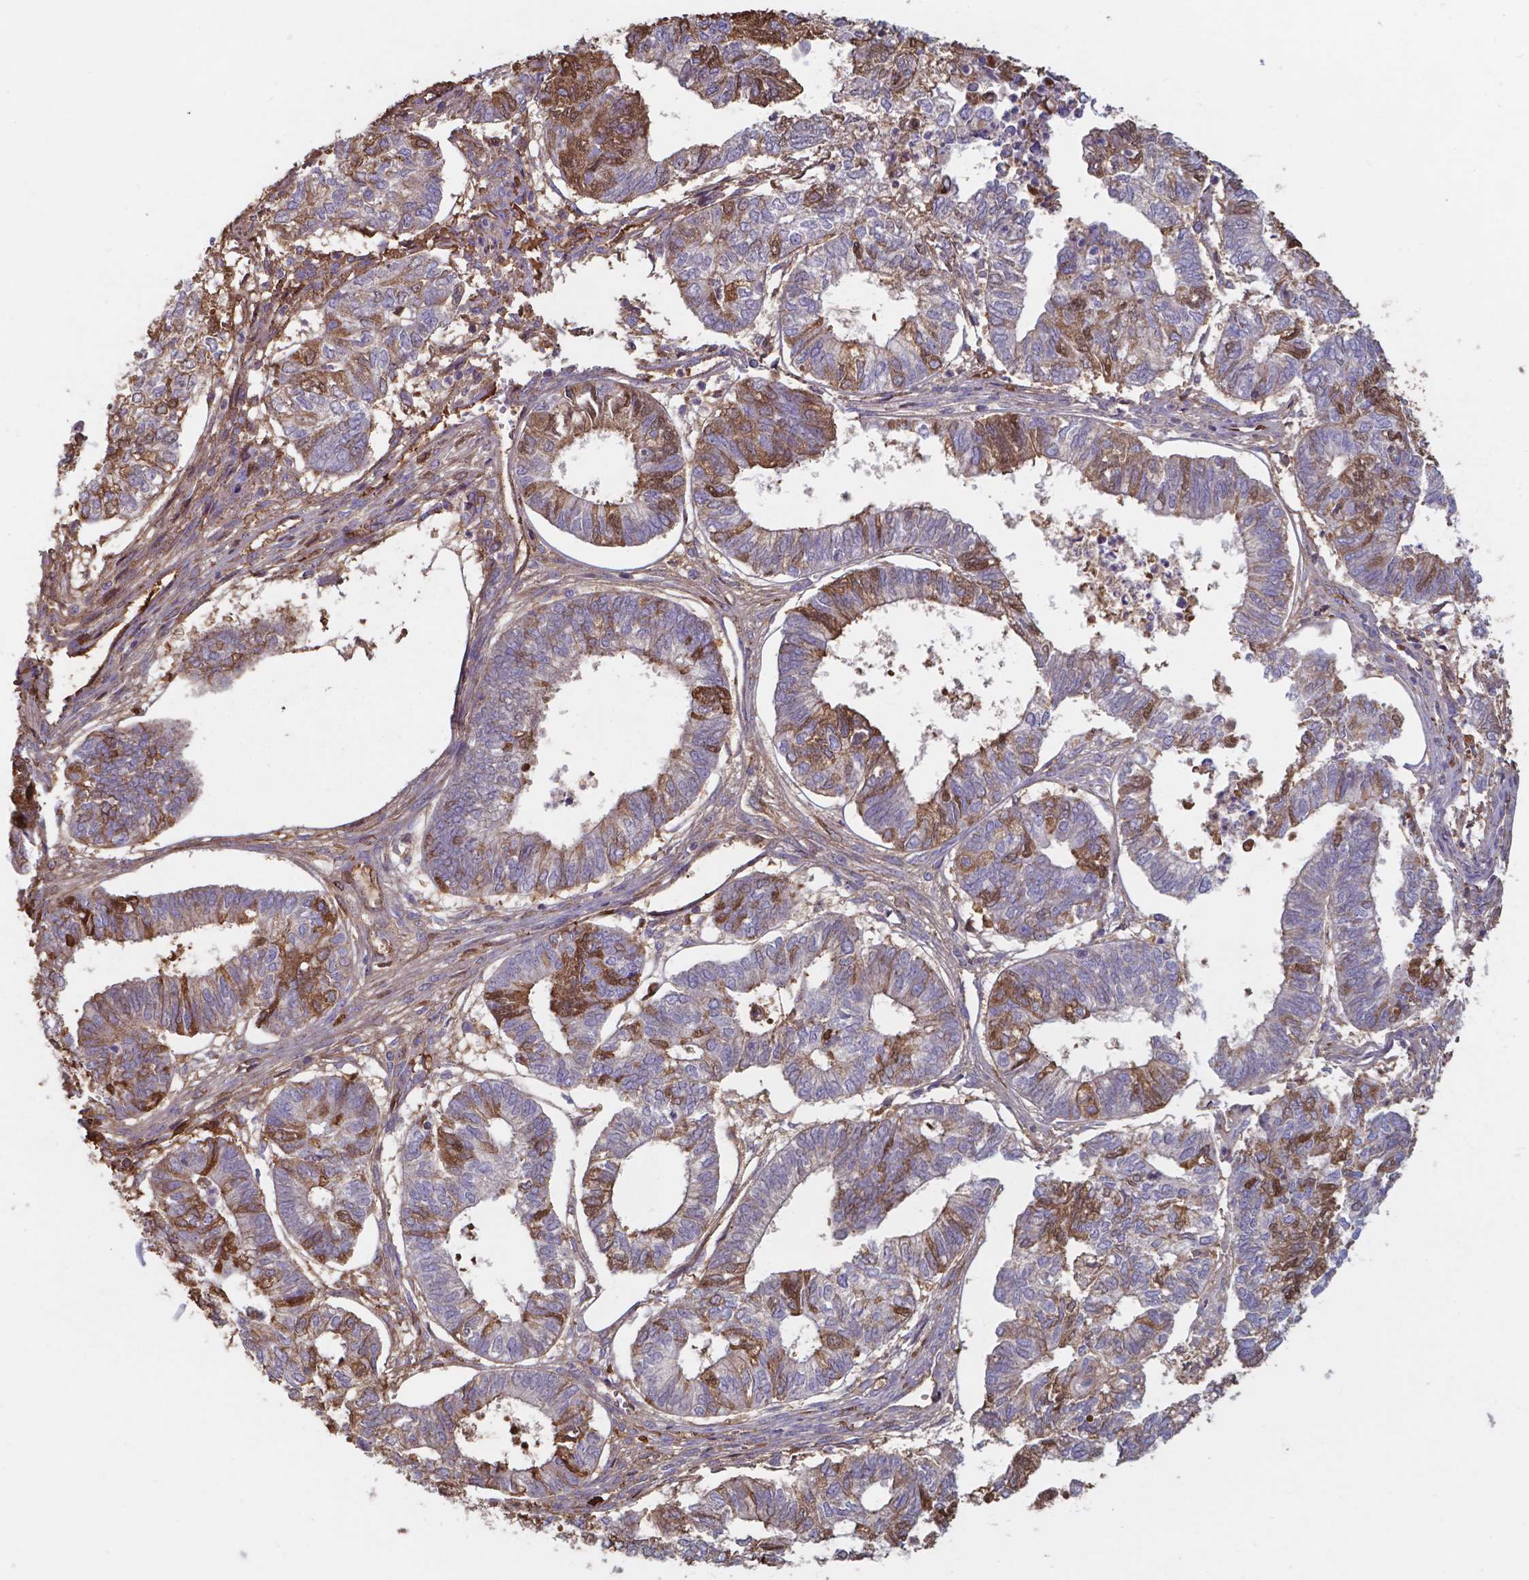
{"staining": {"intensity": "strong", "quantity": "<25%", "location": "cytoplasmic/membranous"}, "tissue": "ovarian cancer", "cell_type": "Tumor cells", "image_type": "cancer", "snomed": [{"axis": "morphology", "description": "Carcinoma, endometroid"}, {"axis": "topography", "description": "Ovary"}], "caption": "Immunohistochemical staining of human ovarian cancer (endometroid carcinoma) displays medium levels of strong cytoplasmic/membranous protein expression in approximately <25% of tumor cells.", "gene": "SERPINA1", "patient": {"sex": "female", "age": 64}}